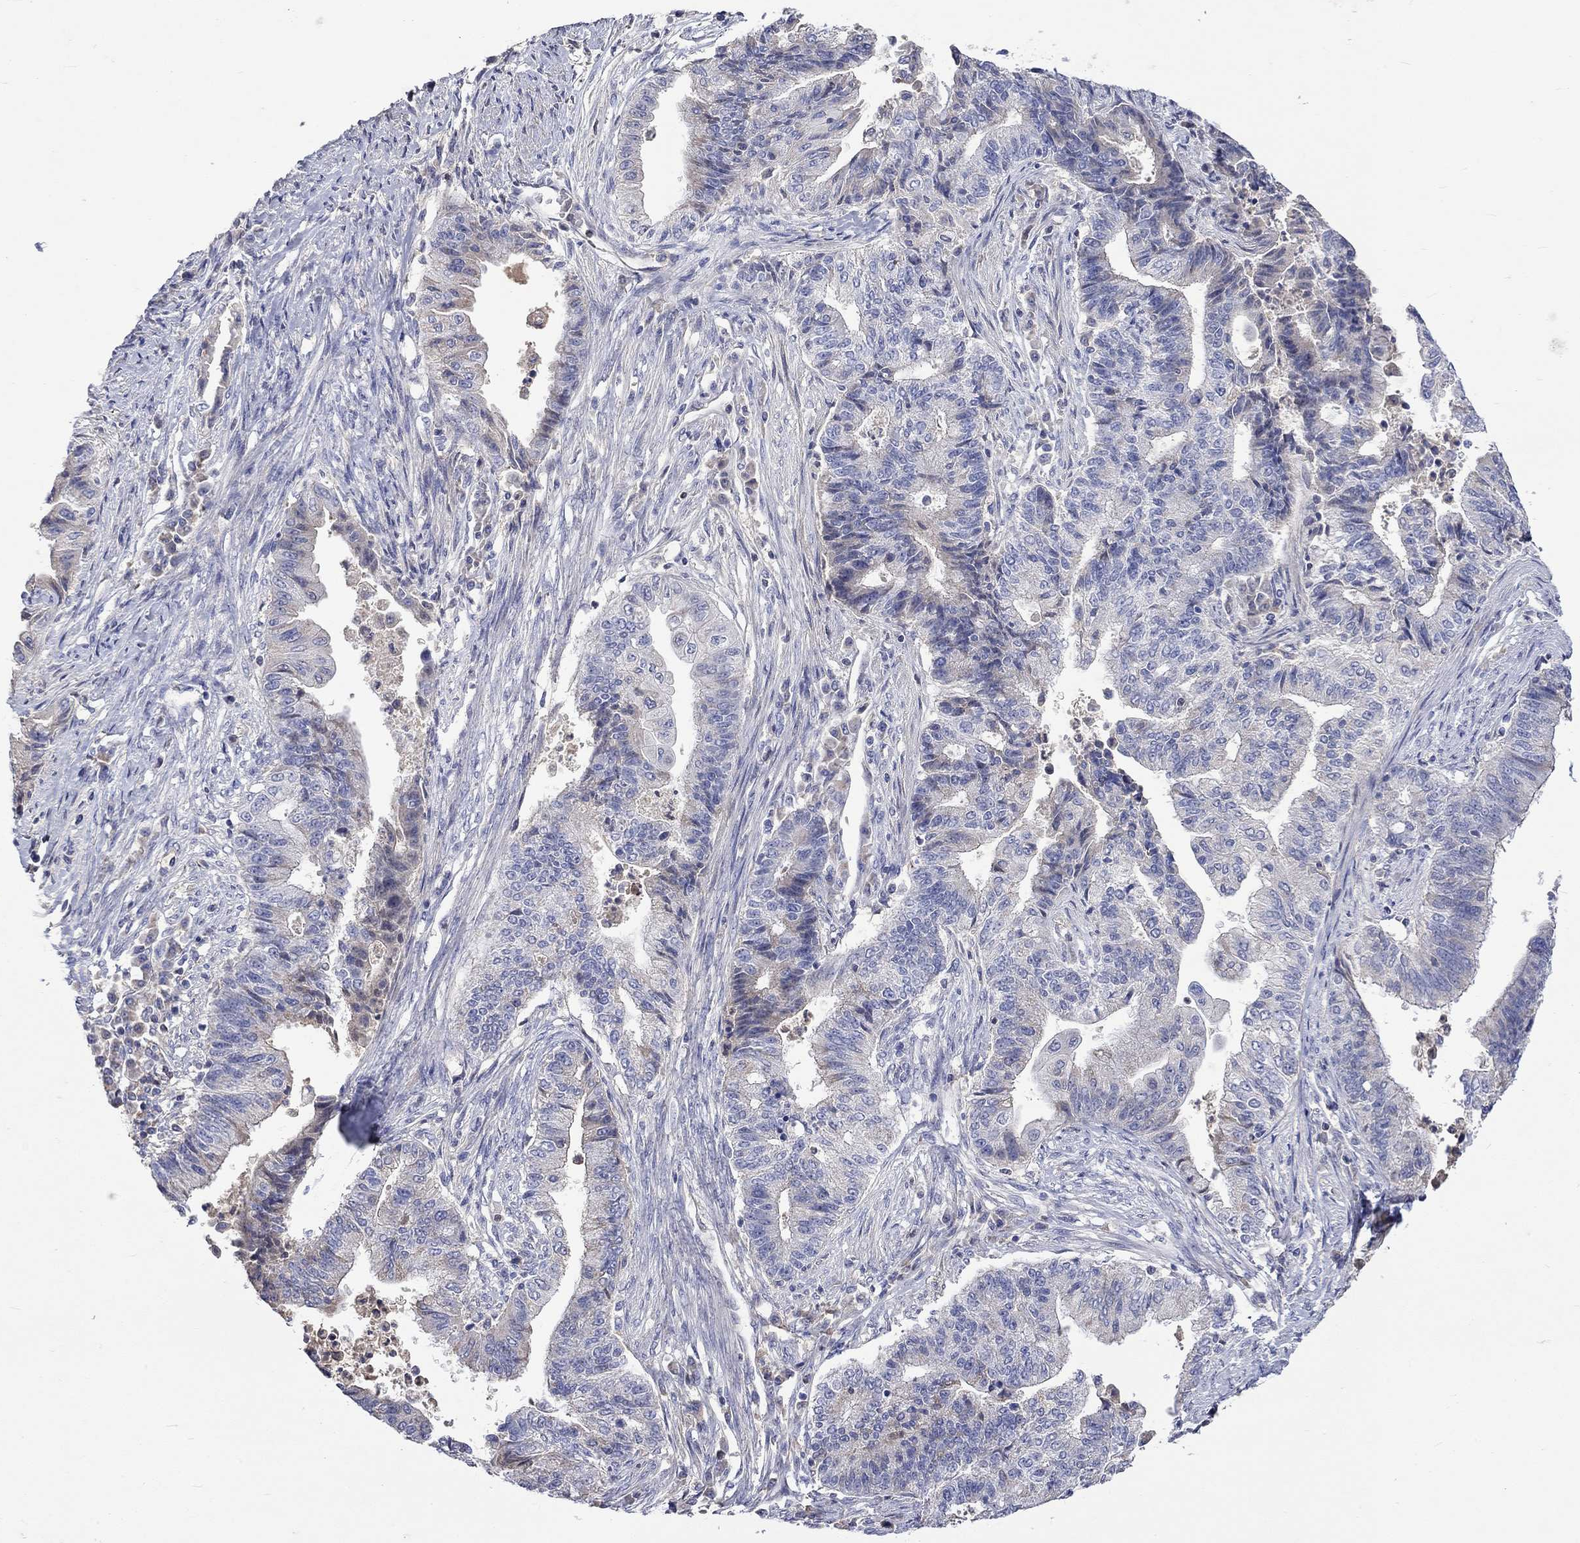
{"staining": {"intensity": "weak", "quantity": "<25%", "location": "cytoplasmic/membranous"}, "tissue": "endometrial cancer", "cell_type": "Tumor cells", "image_type": "cancer", "snomed": [{"axis": "morphology", "description": "Adenocarcinoma, NOS"}, {"axis": "topography", "description": "Uterus"}, {"axis": "topography", "description": "Endometrium"}], "caption": "This is an IHC micrograph of human endometrial cancer. There is no positivity in tumor cells.", "gene": "LRFN4", "patient": {"sex": "female", "age": 54}}